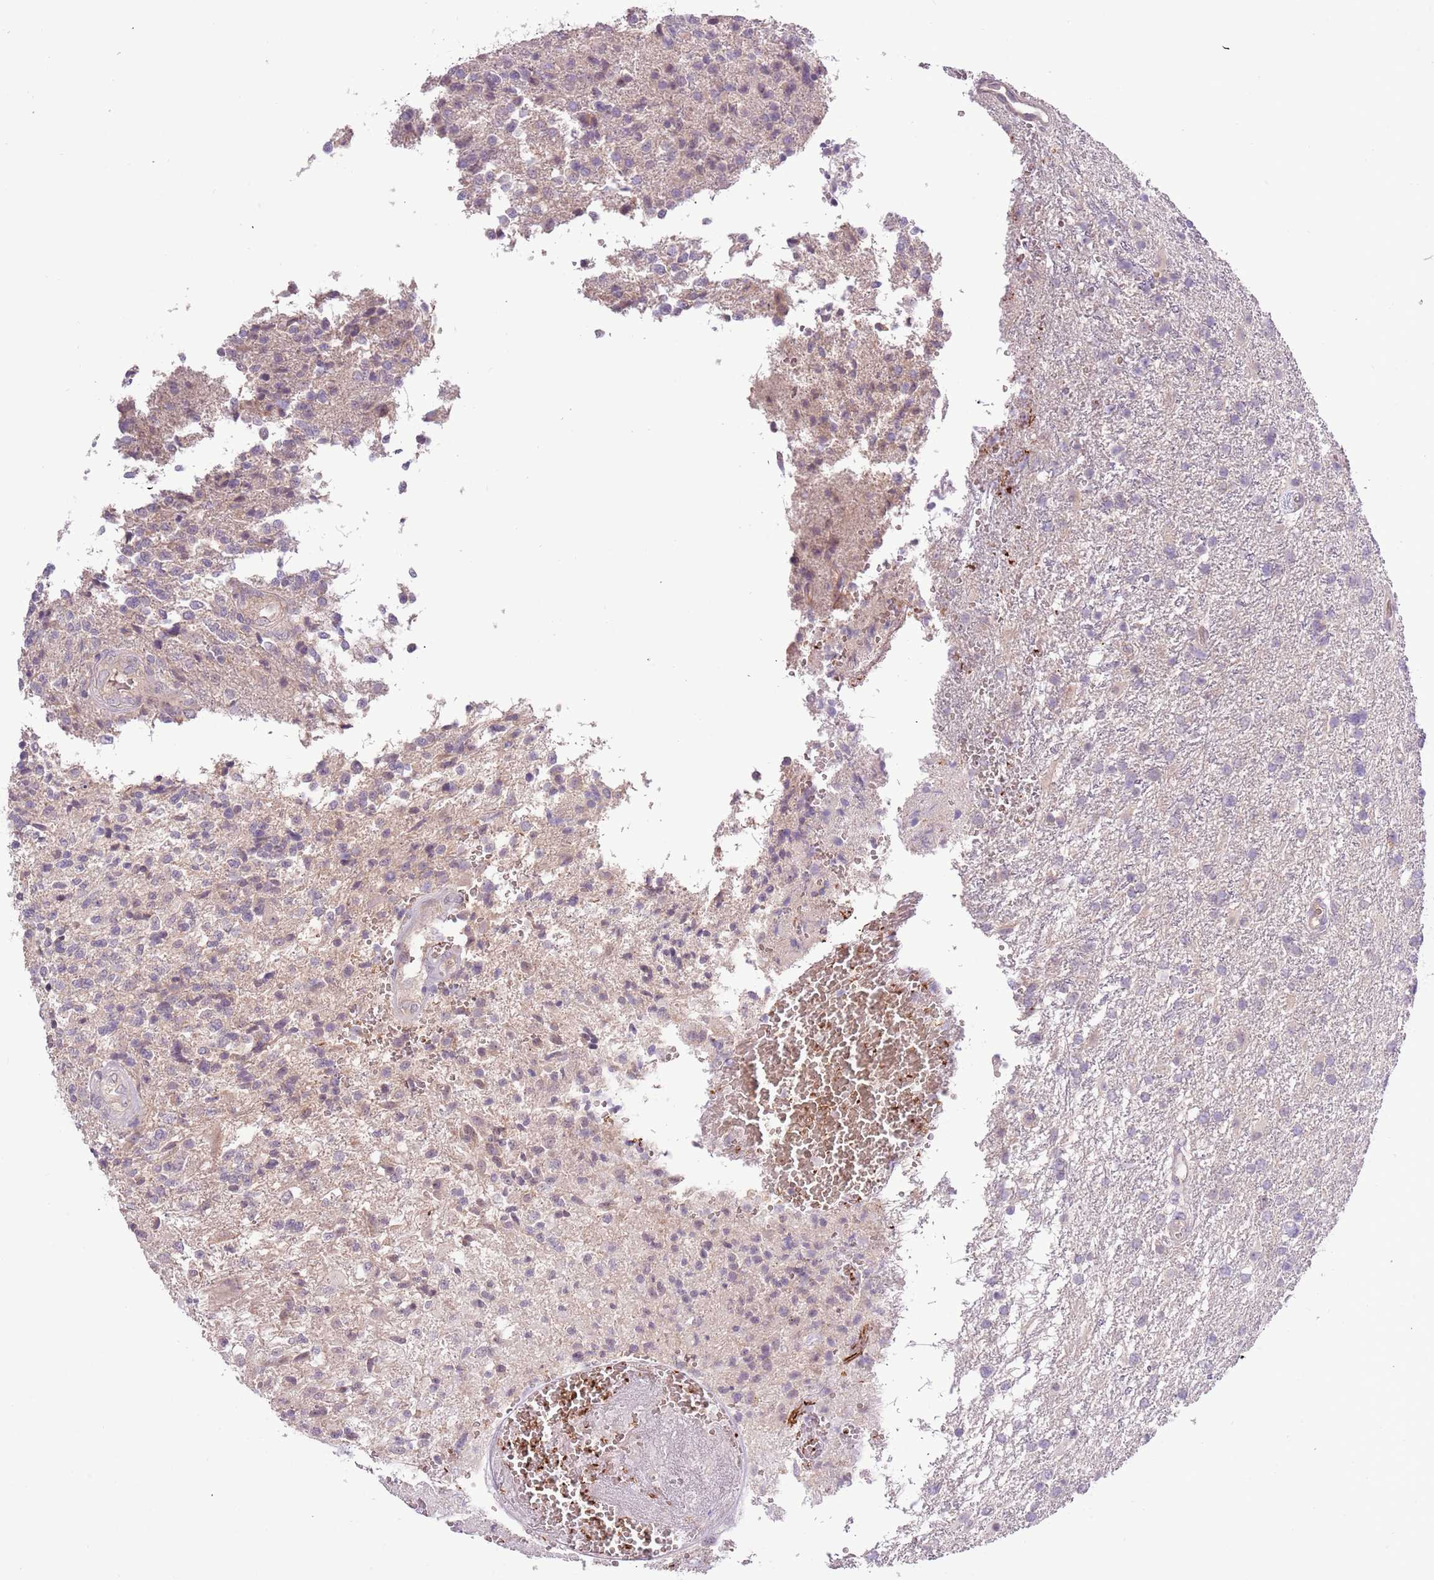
{"staining": {"intensity": "negative", "quantity": "none", "location": "none"}, "tissue": "glioma", "cell_type": "Tumor cells", "image_type": "cancer", "snomed": [{"axis": "morphology", "description": "Glioma, malignant, High grade"}, {"axis": "topography", "description": "Brain"}], "caption": "An image of glioma stained for a protein demonstrates no brown staining in tumor cells.", "gene": "SHROOM3", "patient": {"sex": "male", "age": 56}}